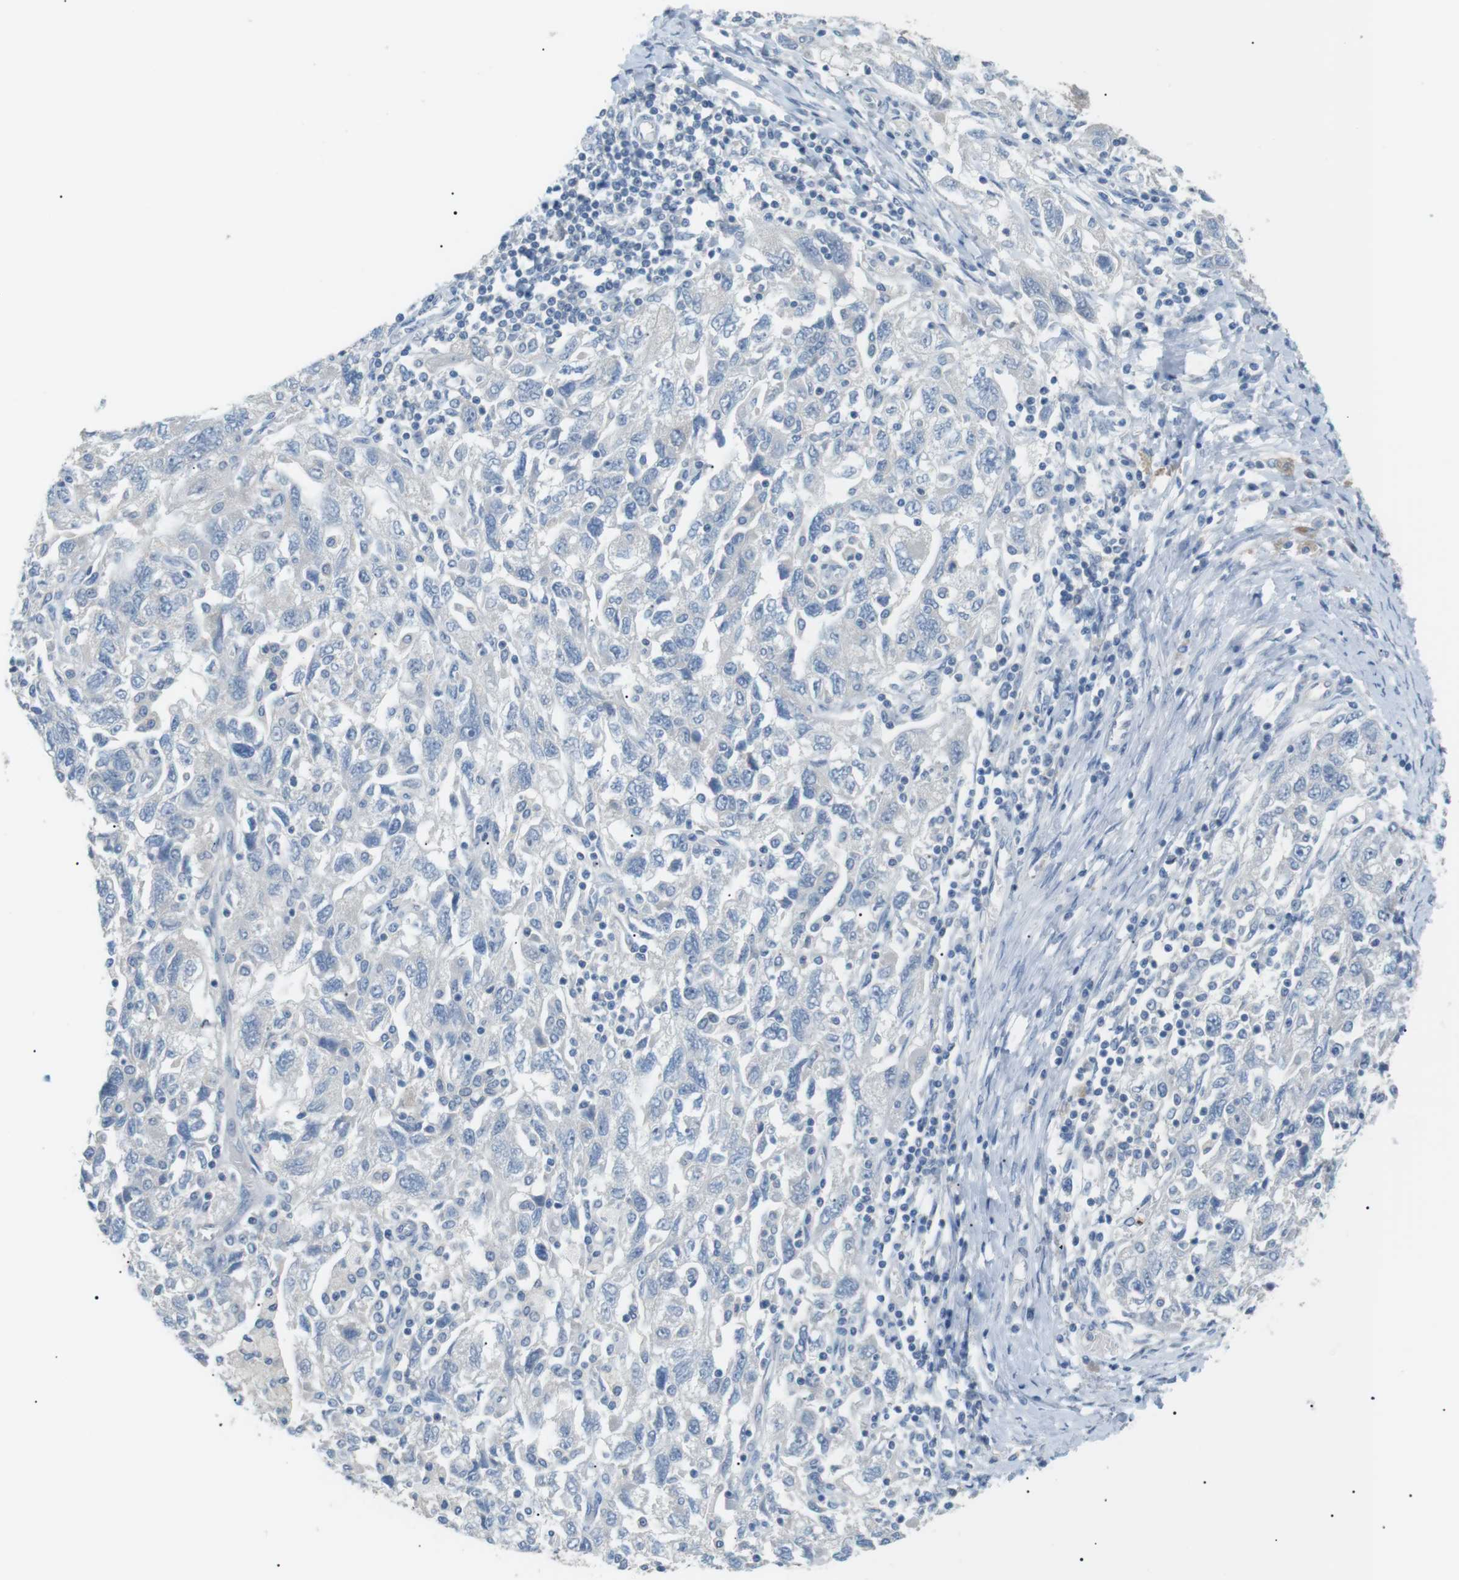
{"staining": {"intensity": "negative", "quantity": "none", "location": "none"}, "tissue": "ovarian cancer", "cell_type": "Tumor cells", "image_type": "cancer", "snomed": [{"axis": "morphology", "description": "Carcinoma, NOS"}, {"axis": "morphology", "description": "Cystadenocarcinoma, serous, NOS"}, {"axis": "topography", "description": "Ovary"}], "caption": "Human ovarian cancer stained for a protein using immunohistochemistry (IHC) reveals no positivity in tumor cells.", "gene": "CDH26", "patient": {"sex": "female", "age": 69}}